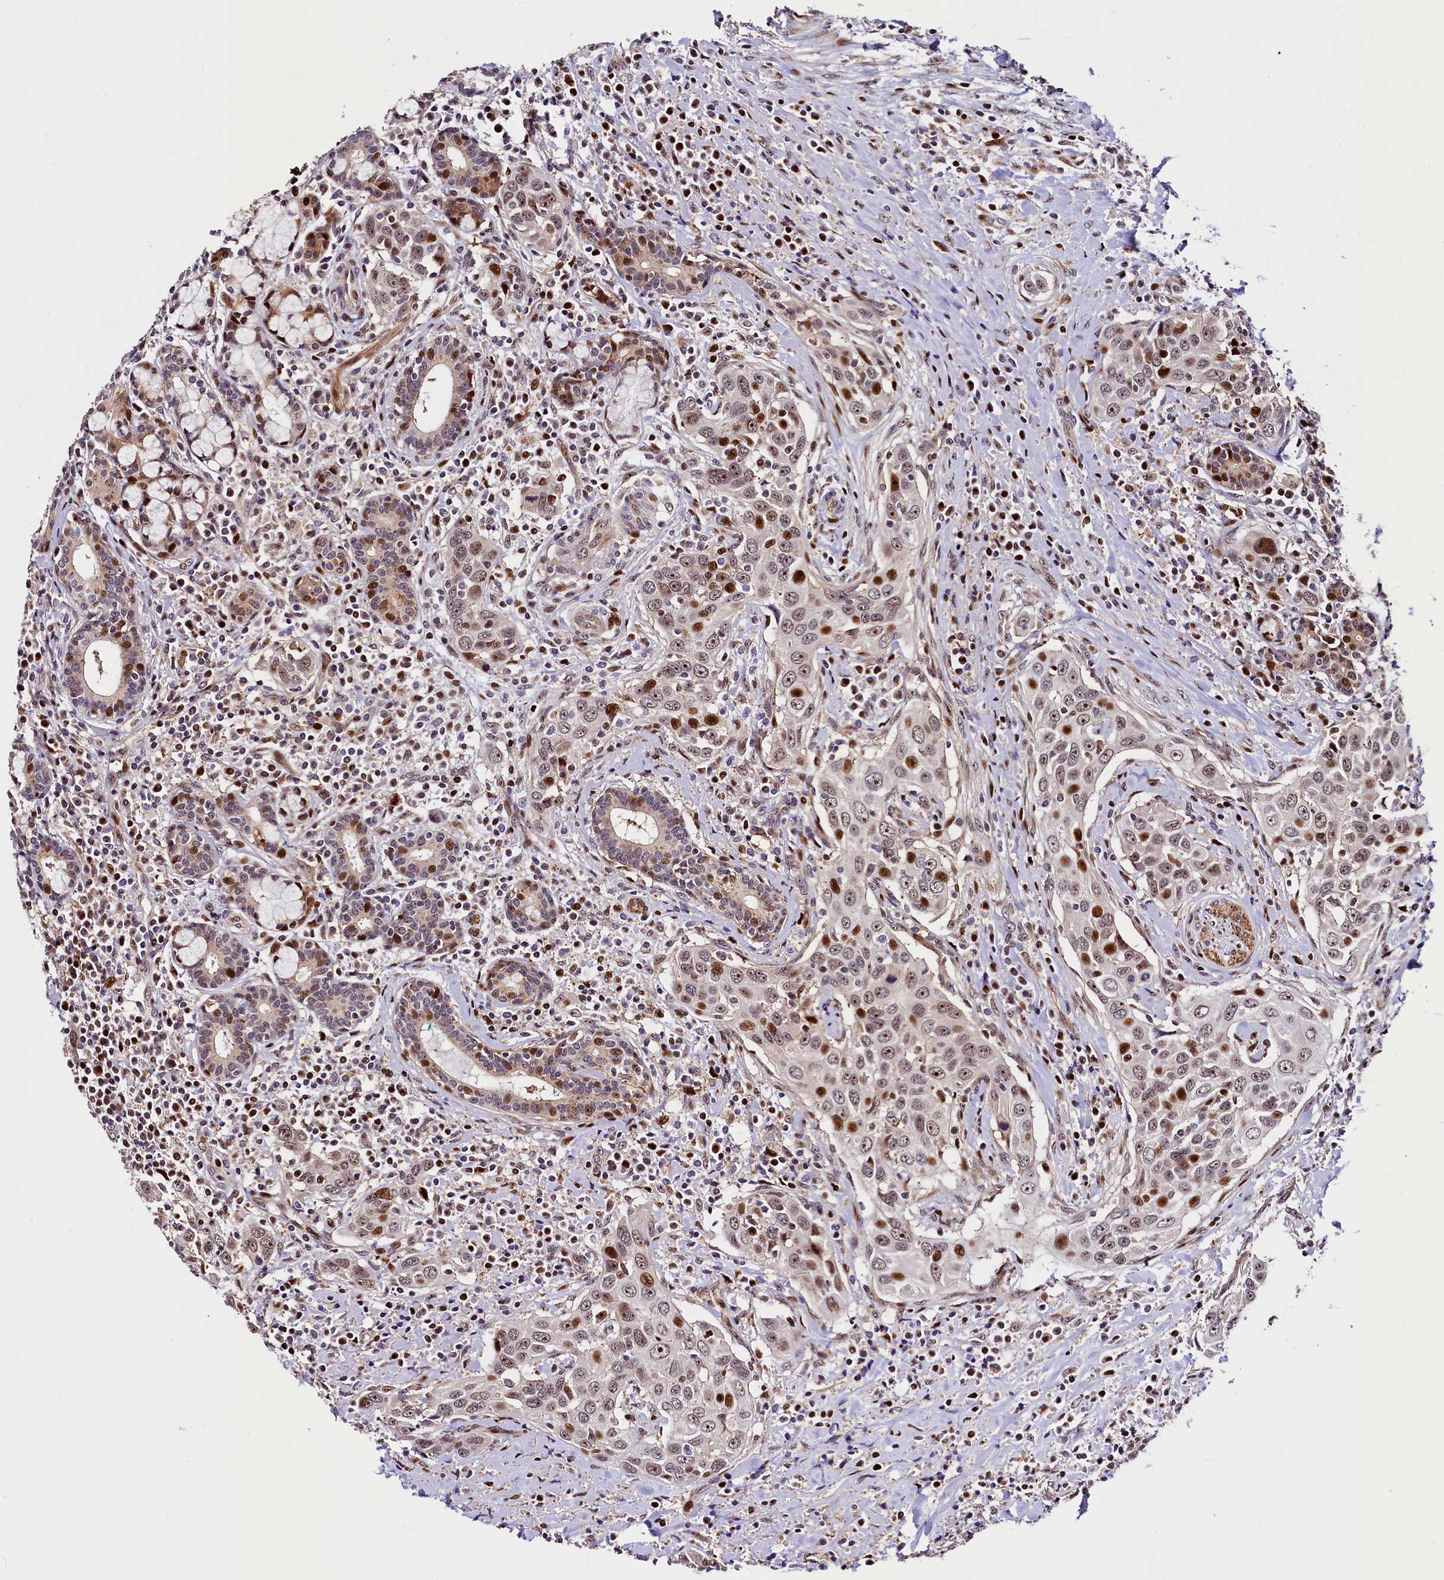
{"staining": {"intensity": "strong", "quantity": "<25%", "location": "nuclear"}, "tissue": "head and neck cancer", "cell_type": "Tumor cells", "image_type": "cancer", "snomed": [{"axis": "morphology", "description": "Squamous cell carcinoma, NOS"}, {"axis": "topography", "description": "Oral tissue"}, {"axis": "topography", "description": "Head-Neck"}], "caption": "Head and neck cancer stained for a protein demonstrates strong nuclear positivity in tumor cells.", "gene": "TRMT112", "patient": {"sex": "female", "age": 50}}